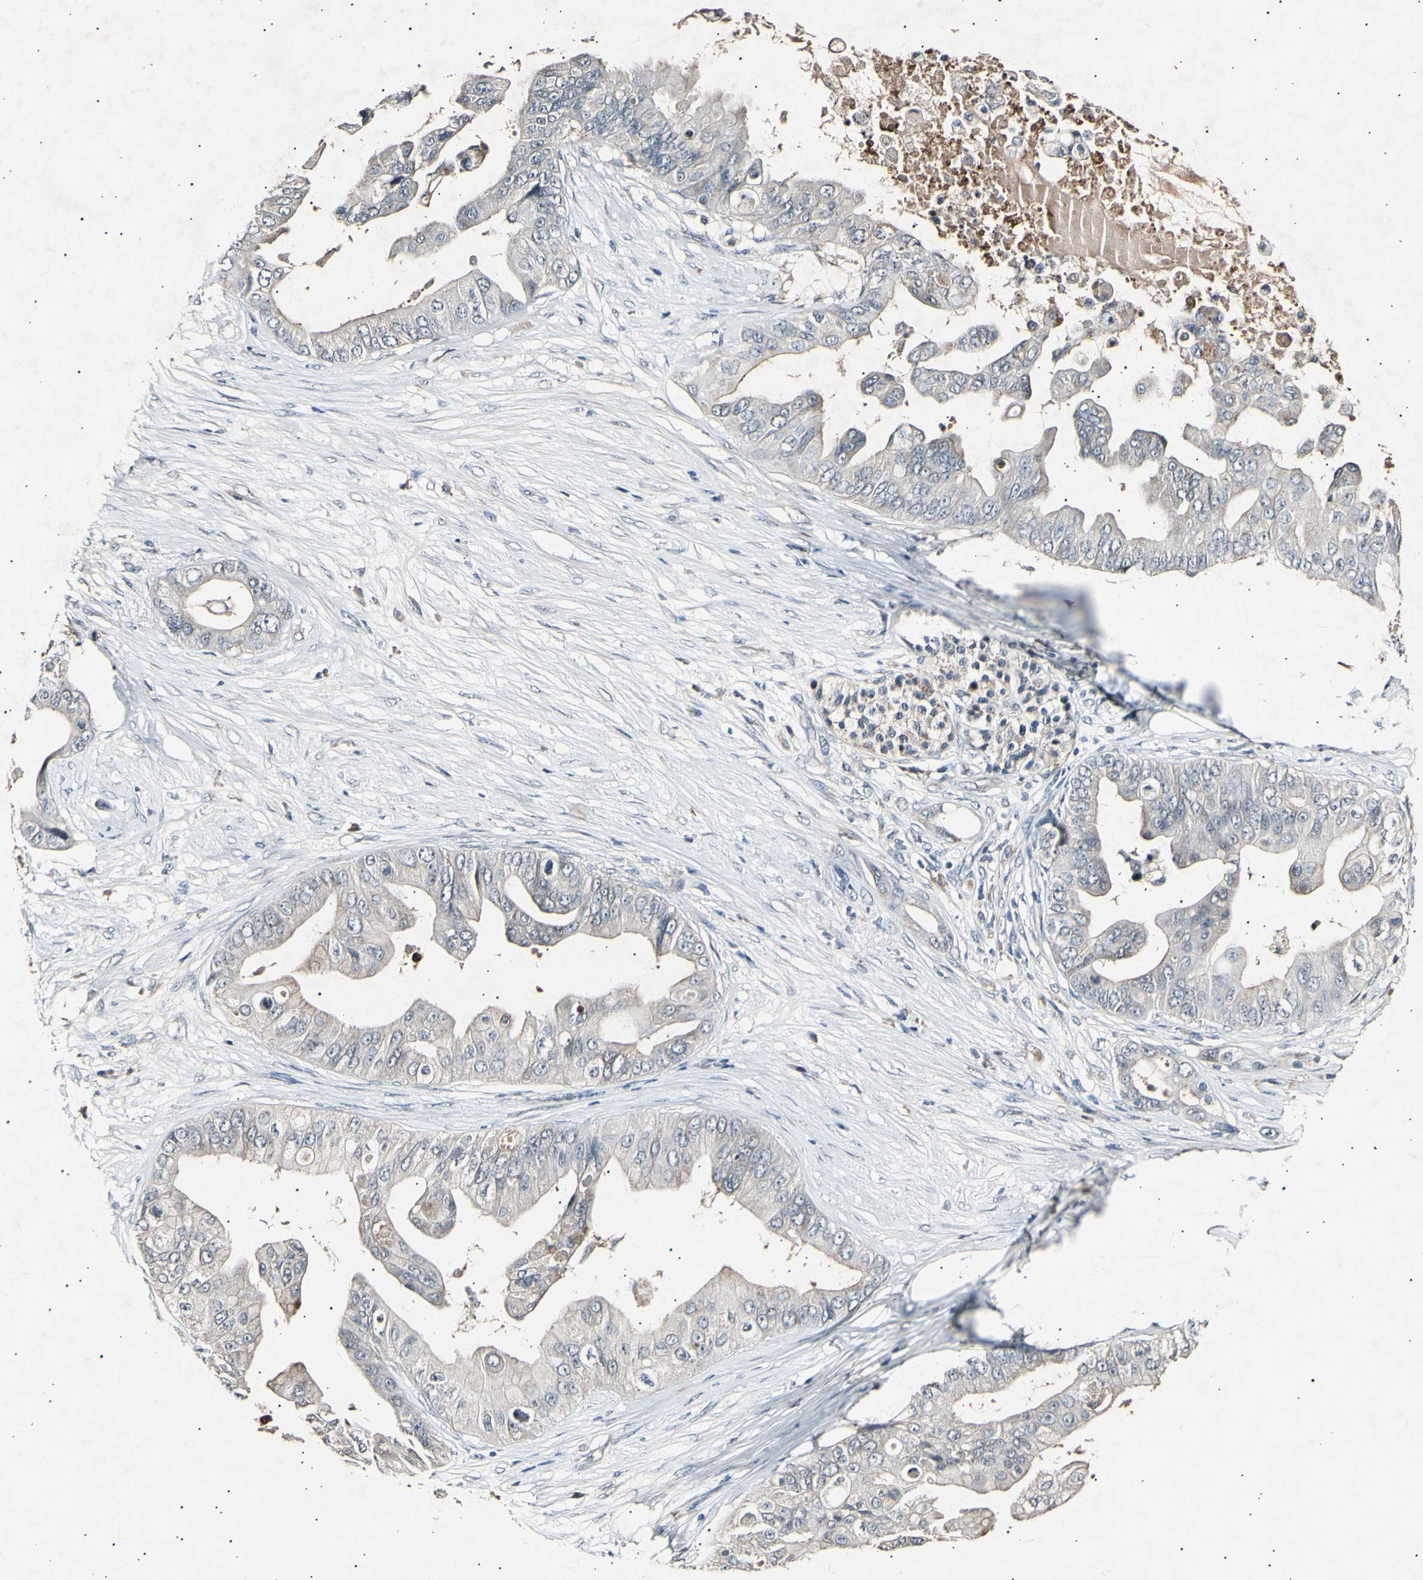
{"staining": {"intensity": "weak", "quantity": "<25%", "location": "cytoplasmic/membranous"}, "tissue": "pancreatic cancer", "cell_type": "Tumor cells", "image_type": "cancer", "snomed": [{"axis": "morphology", "description": "Adenocarcinoma, NOS"}, {"axis": "topography", "description": "Pancreas"}], "caption": "IHC of human adenocarcinoma (pancreatic) reveals no positivity in tumor cells.", "gene": "ADCY3", "patient": {"sex": "female", "age": 75}}